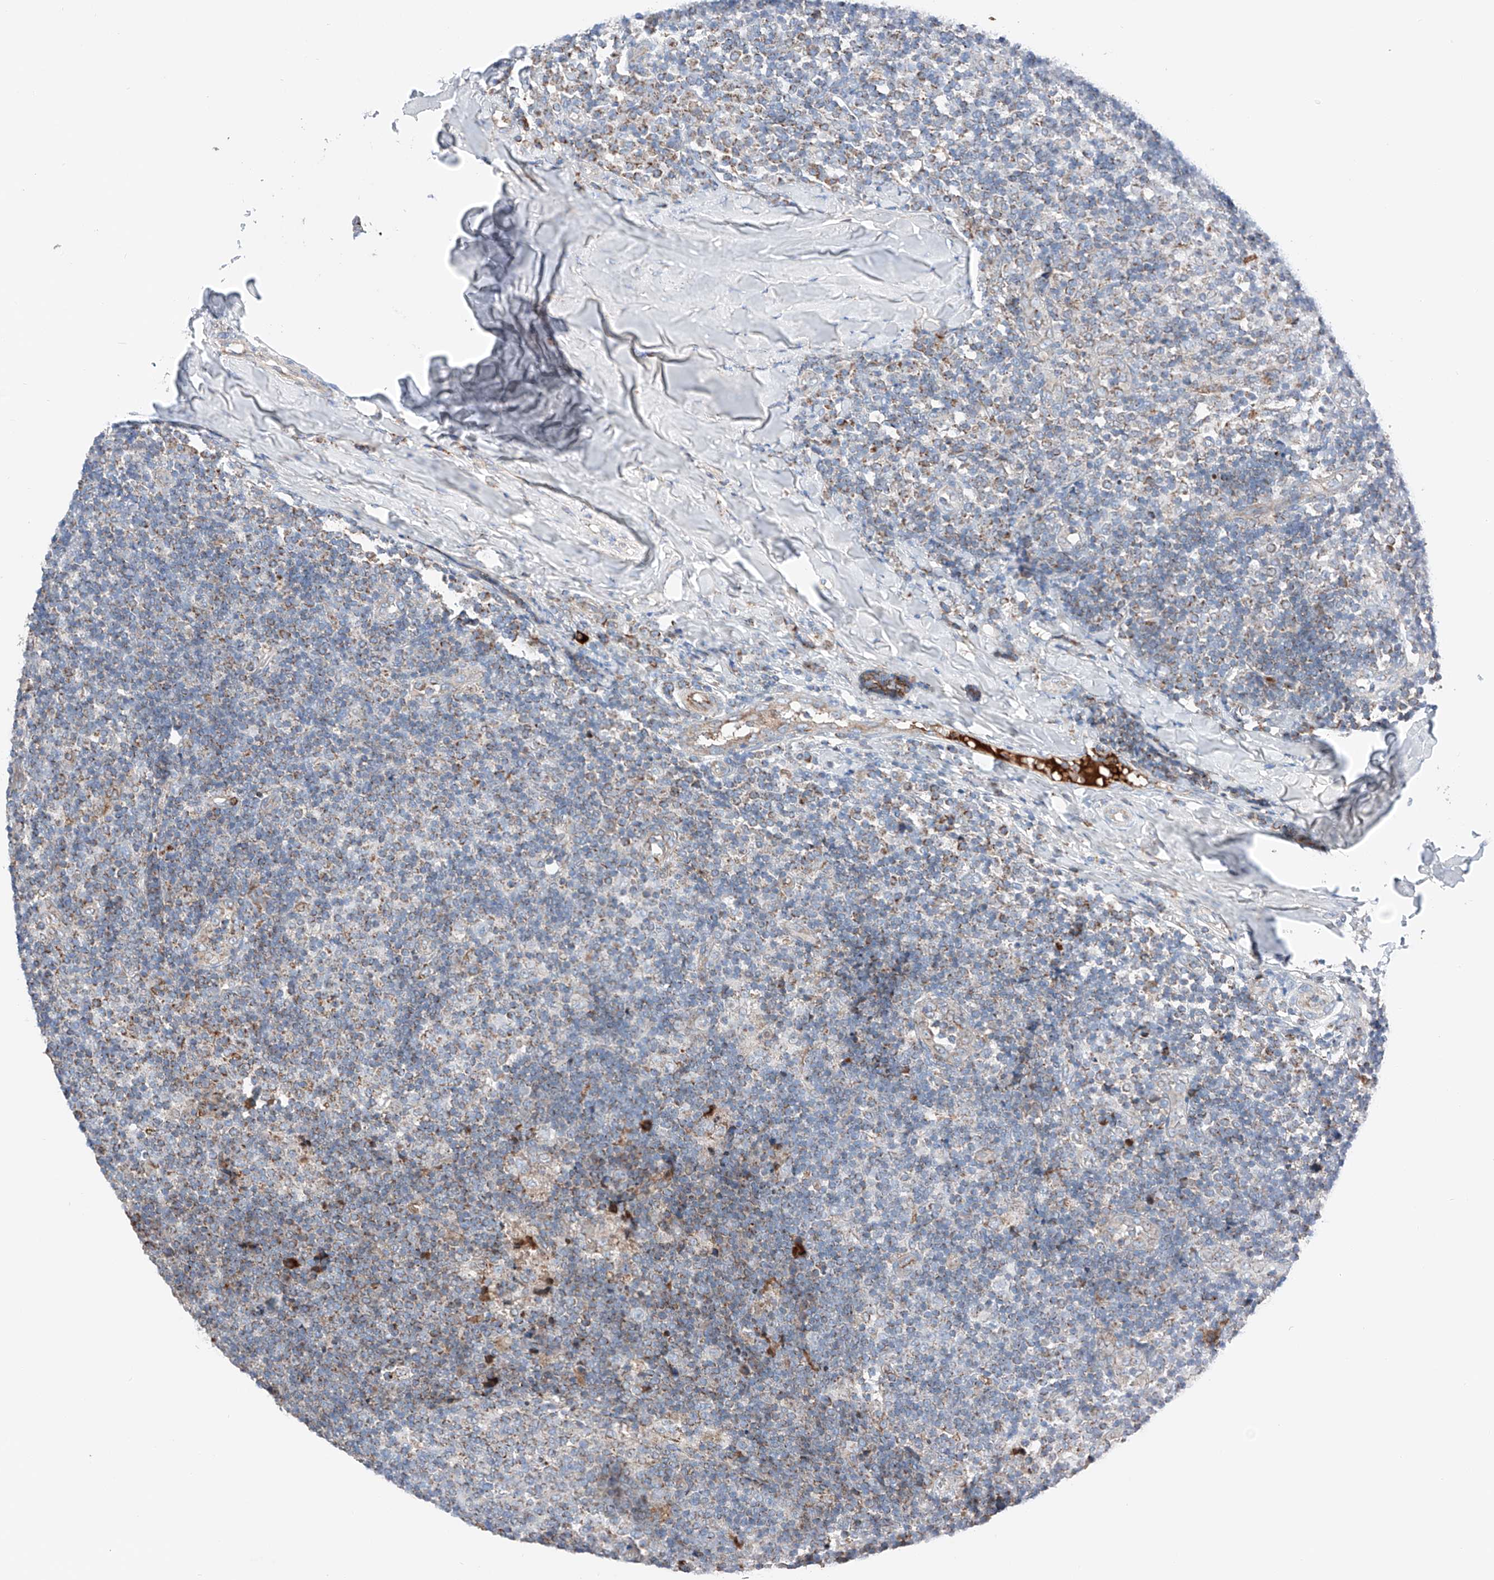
{"staining": {"intensity": "moderate", "quantity": "<25%", "location": "cytoplasmic/membranous"}, "tissue": "tonsil", "cell_type": "Germinal center cells", "image_type": "normal", "snomed": [{"axis": "morphology", "description": "Normal tissue, NOS"}, {"axis": "topography", "description": "Tonsil"}], "caption": "Immunohistochemical staining of unremarkable human tonsil exhibits moderate cytoplasmic/membranous protein positivity in approximately <25% of germinal center cells. (DAB IHC with brightfield microscopy, high magnification).", "gene": "MRAP", "patient": {"sex": "female", "age": 19}}